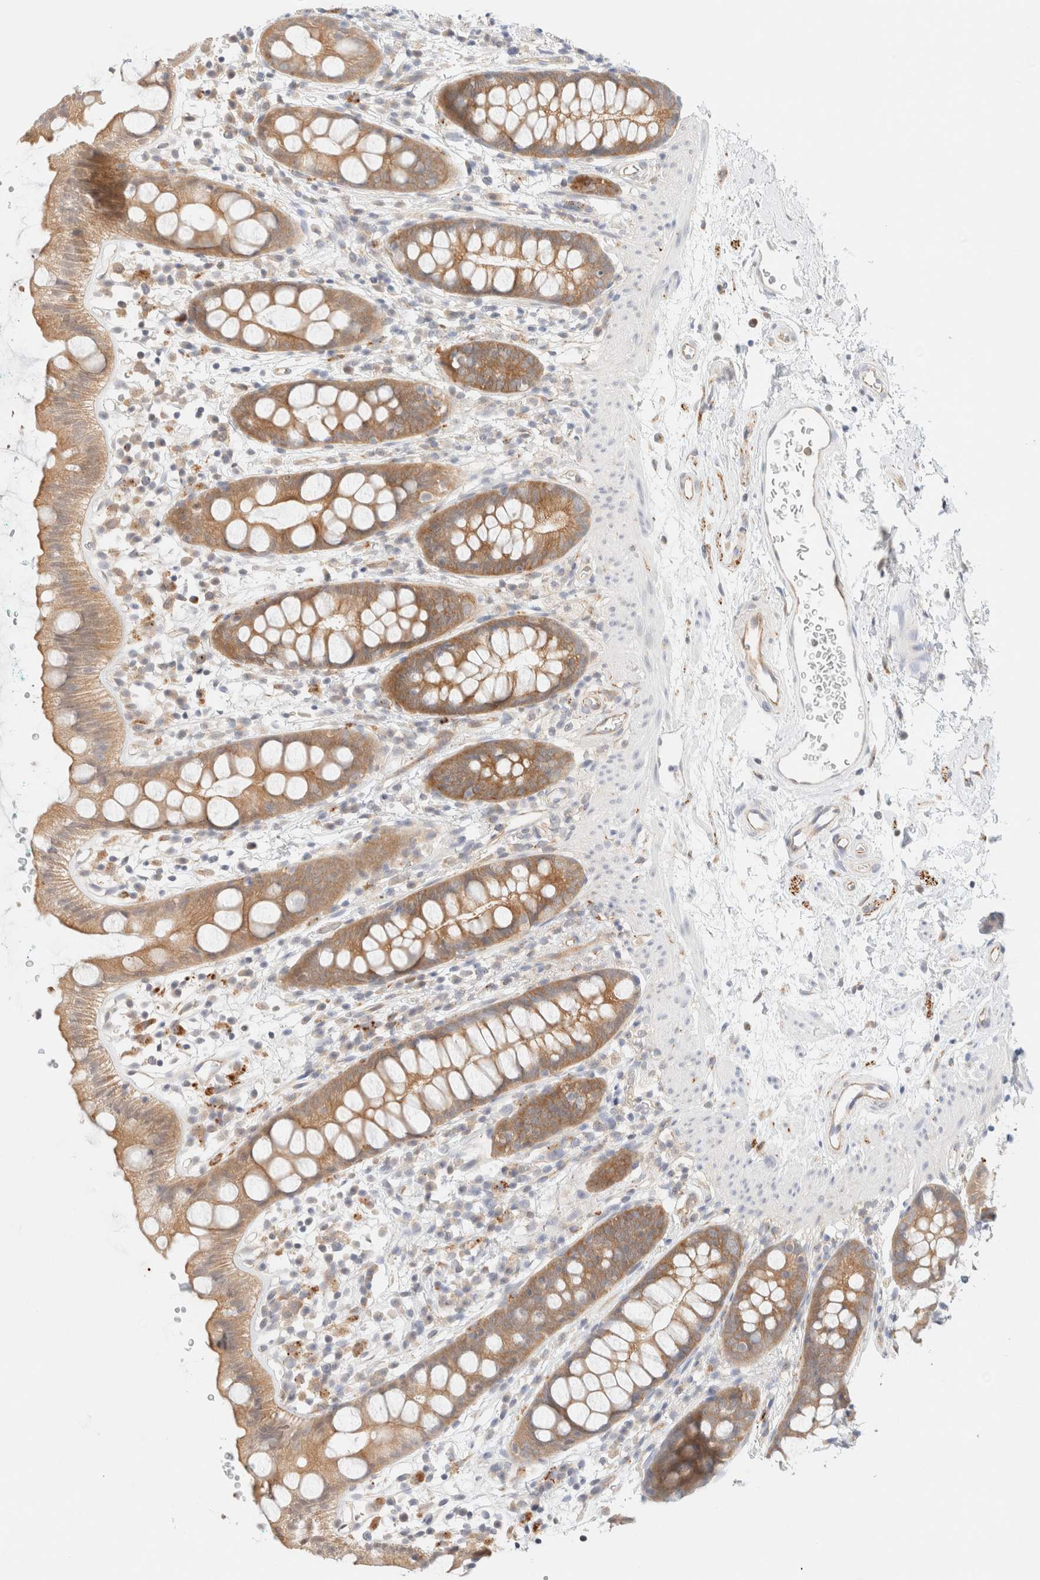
{"staining": {"intensity": "moderate", "quantity": ">75%", "location": "cytoplasmic/membranous"}, "tissue": "rectum", "cell_type": "Glandular cells", "image_type": "normal", "snomed": [{"axis": "morphology", "description": "Normal tissue, NOS"}, {"axis": "topography", "description": "Rectum"}], "caption": "High-magnification brightfield microscopy of unremarkable rectum stained with DAB (3,3'-diaminobenzidine) (brown) and counterstained with hematoxylin (blue). glandular cells exhibit moderate cytoplasmic/membranous positivity is seen in approximately>75% of cells.", "gene": "UNC13B", "patient": {"sex": "female", "age": 65}}